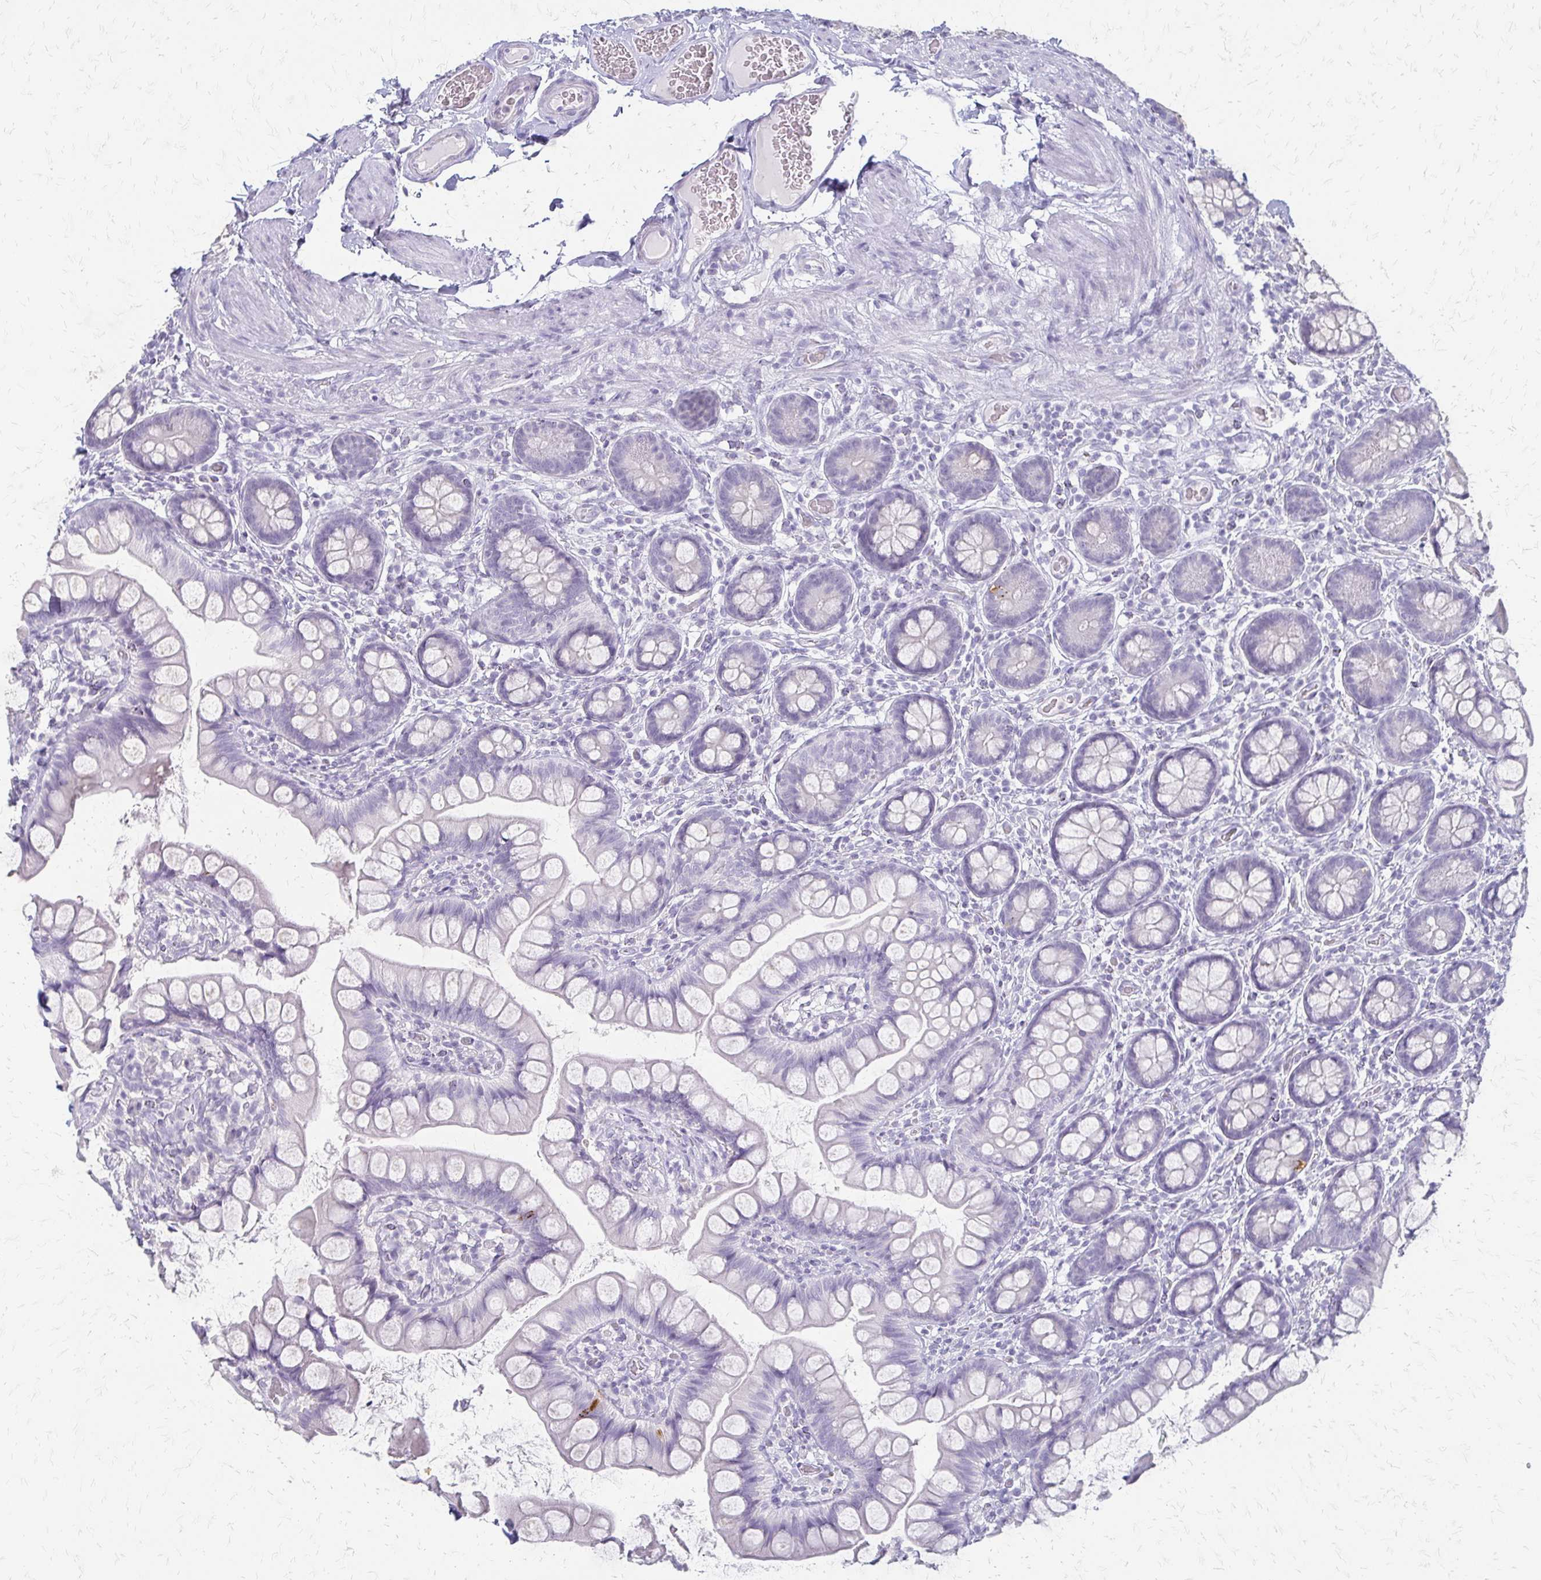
{"staining": {"intensity": "negative", "quantity": "none", "location": "none"}, "tissue": "small intestine", "cell_type": "Glandular cells", "image_type": "normal", "snomed": [{"axis": "morphology", "description": "Normal tissue, NOS"}, {"axis": "topography", "description": "Small intestine"}], "caption": "Immunohistochemistry (IHC) image of benign small intestine stained for a protein (brown), which demonstrates no positivity in glandular cells.", "gene": "ACP5", "patient": {"sex": "male", "age": 70}}